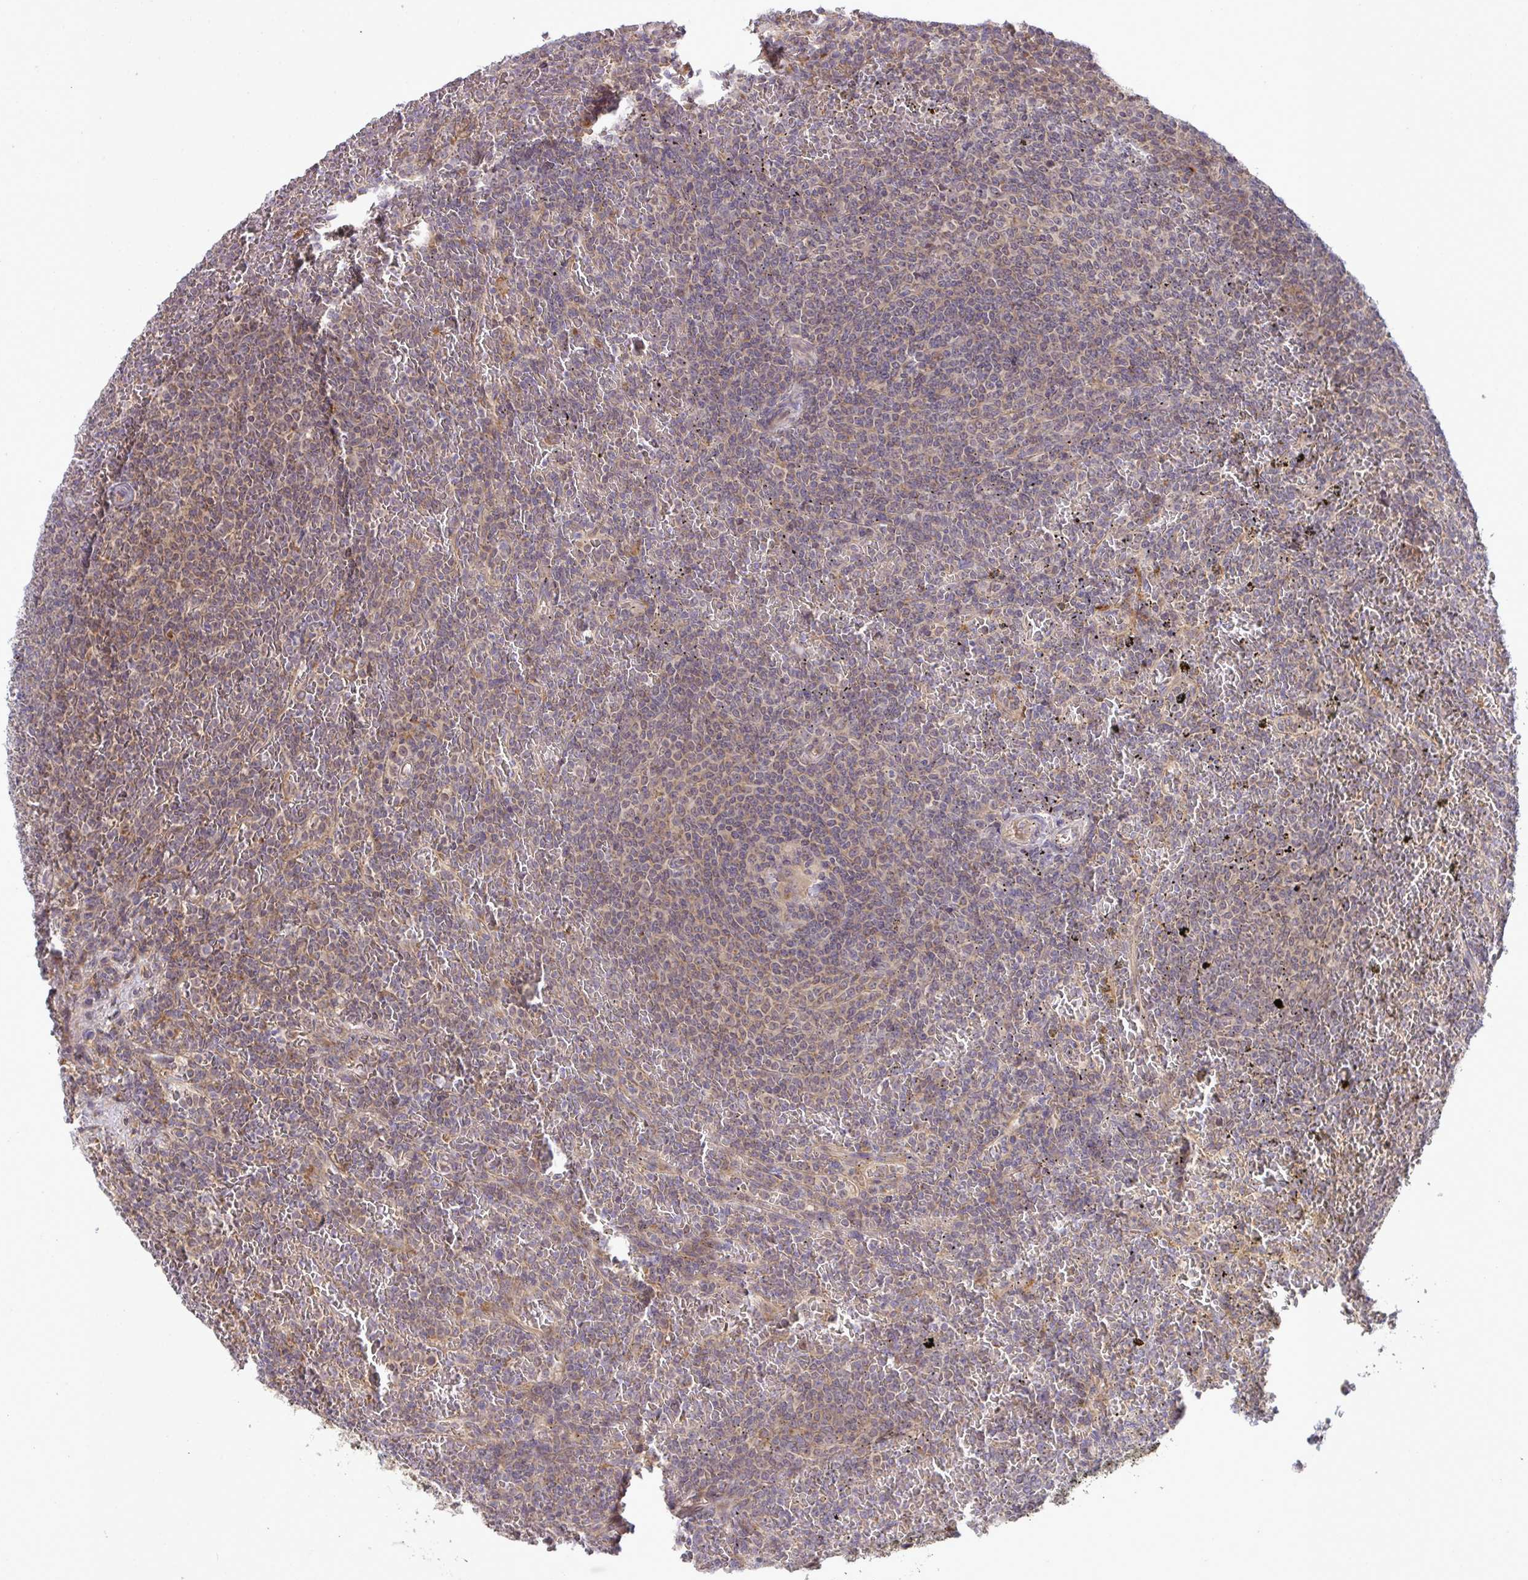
{"staining": {"intensity": "weak", "quantity": "<25%", "location": "cytoplasmic/membranous"}, "tissue": "lymphoma", "cell_type": "Tumor cells", "image_type": "cancer", "snomed": [{"axis": "morphology", "description": "Malignant lymphoma, non-Hodgkin's type, Low grade"}, {"axis": "topography", "description": "Spleen"}], "caption": "IHC image of neoplastic tissue: human lymphoma stained with DAB displays no significant protein staining in tumor cells. (IHC, brightfield microscopy, high magnification).", "gene": "SLC9A6", "patient": {"sex": "female", "age": 77}}